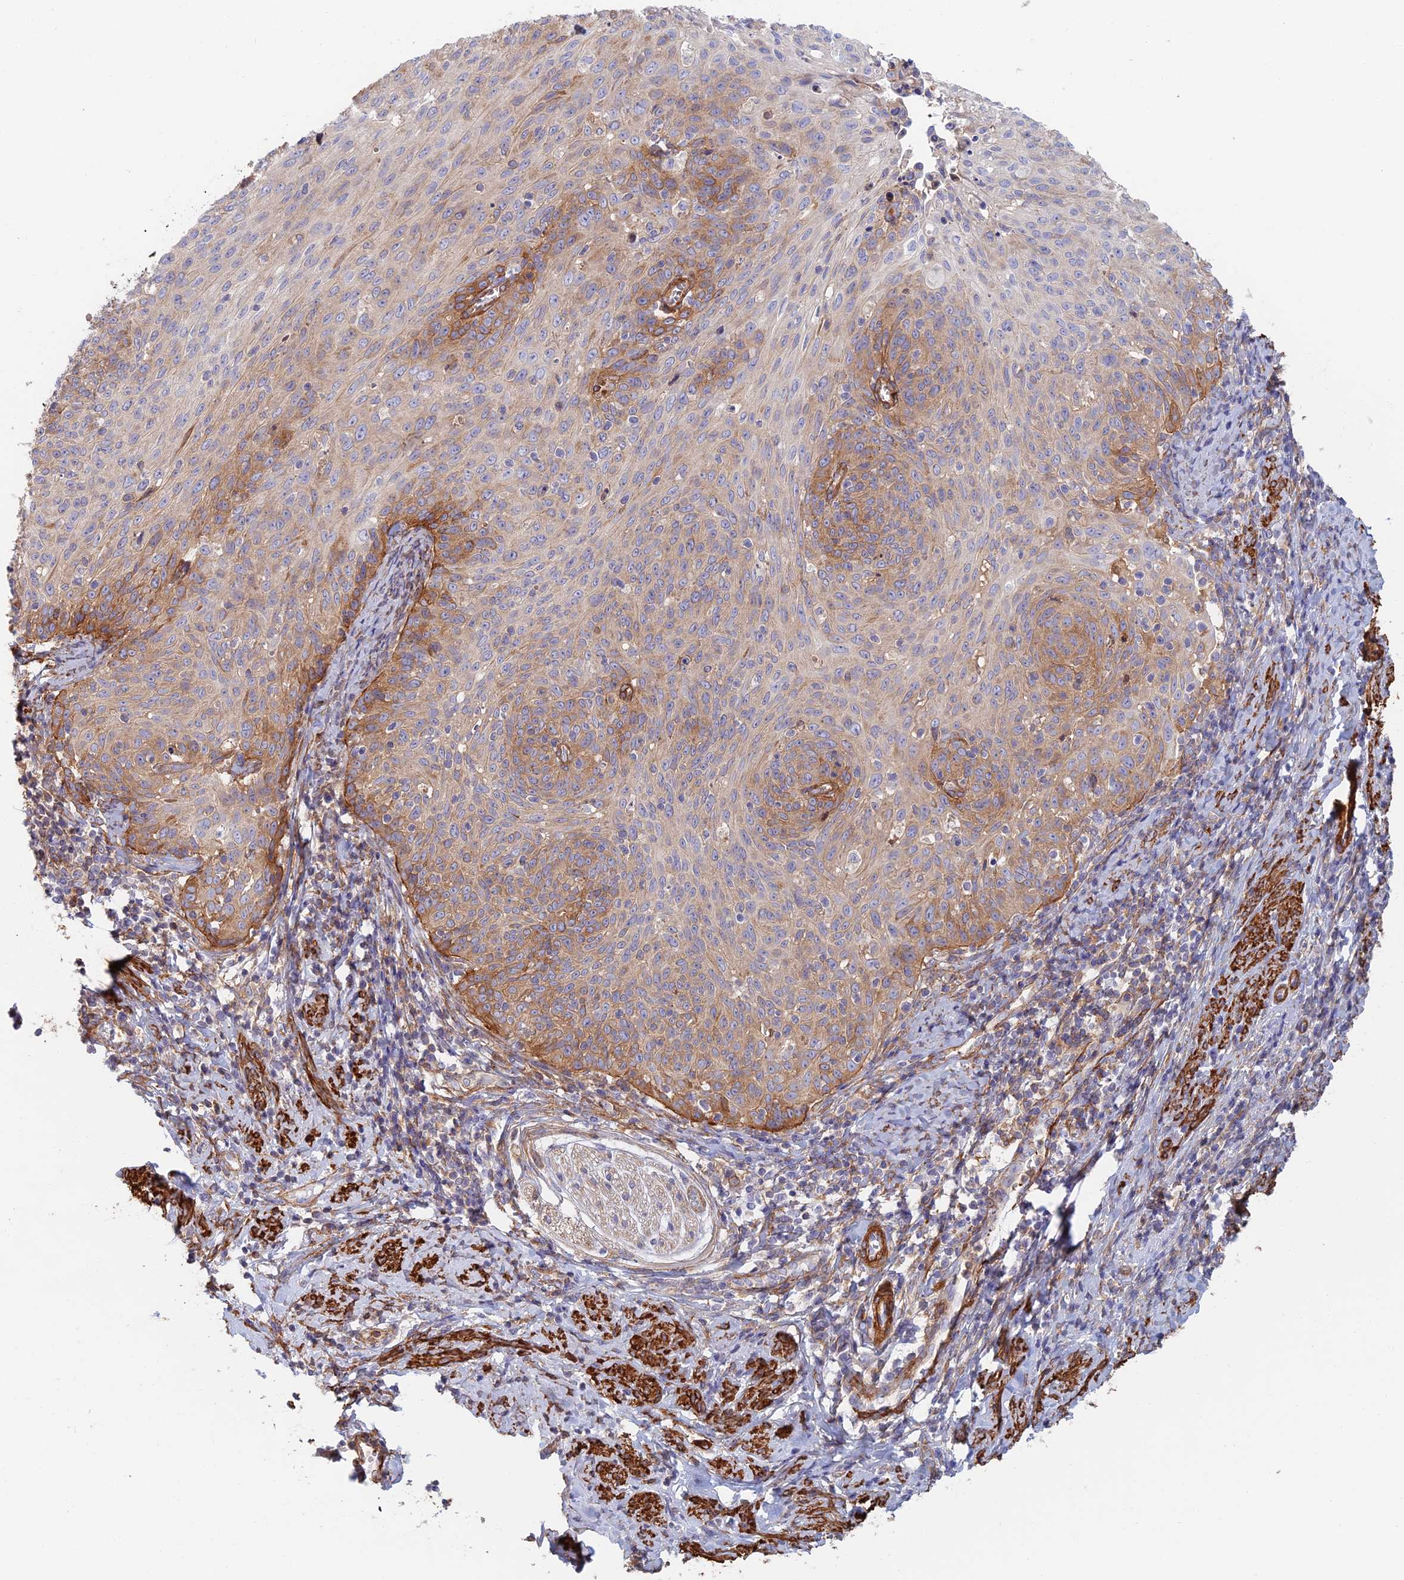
{"staining": {"intensity": "strong", "quantity": "<25%", "location": "cytoplasmic/membranous"}, "tissue": "cervical cancer", "cell_type": "Tumor cells", "image_type": "cancer", "snomed": [{"axis": "morphology", "description": "Squamous cell carcinoma, NOS"}, {"axis": "topography", "description": "Cervix"}], "caption": "High-magnification brightfield microscopy of squamous cell carcinoma (cervical) stained with DAB (brown) and counterstained with hematoxylin (blue). tumor cells exhibit strong cytoplasmic/membranous expression is identified in approximately<25% of cells.", "gene": "PAK4", "patient": {"sex": "female", "age": 70}}